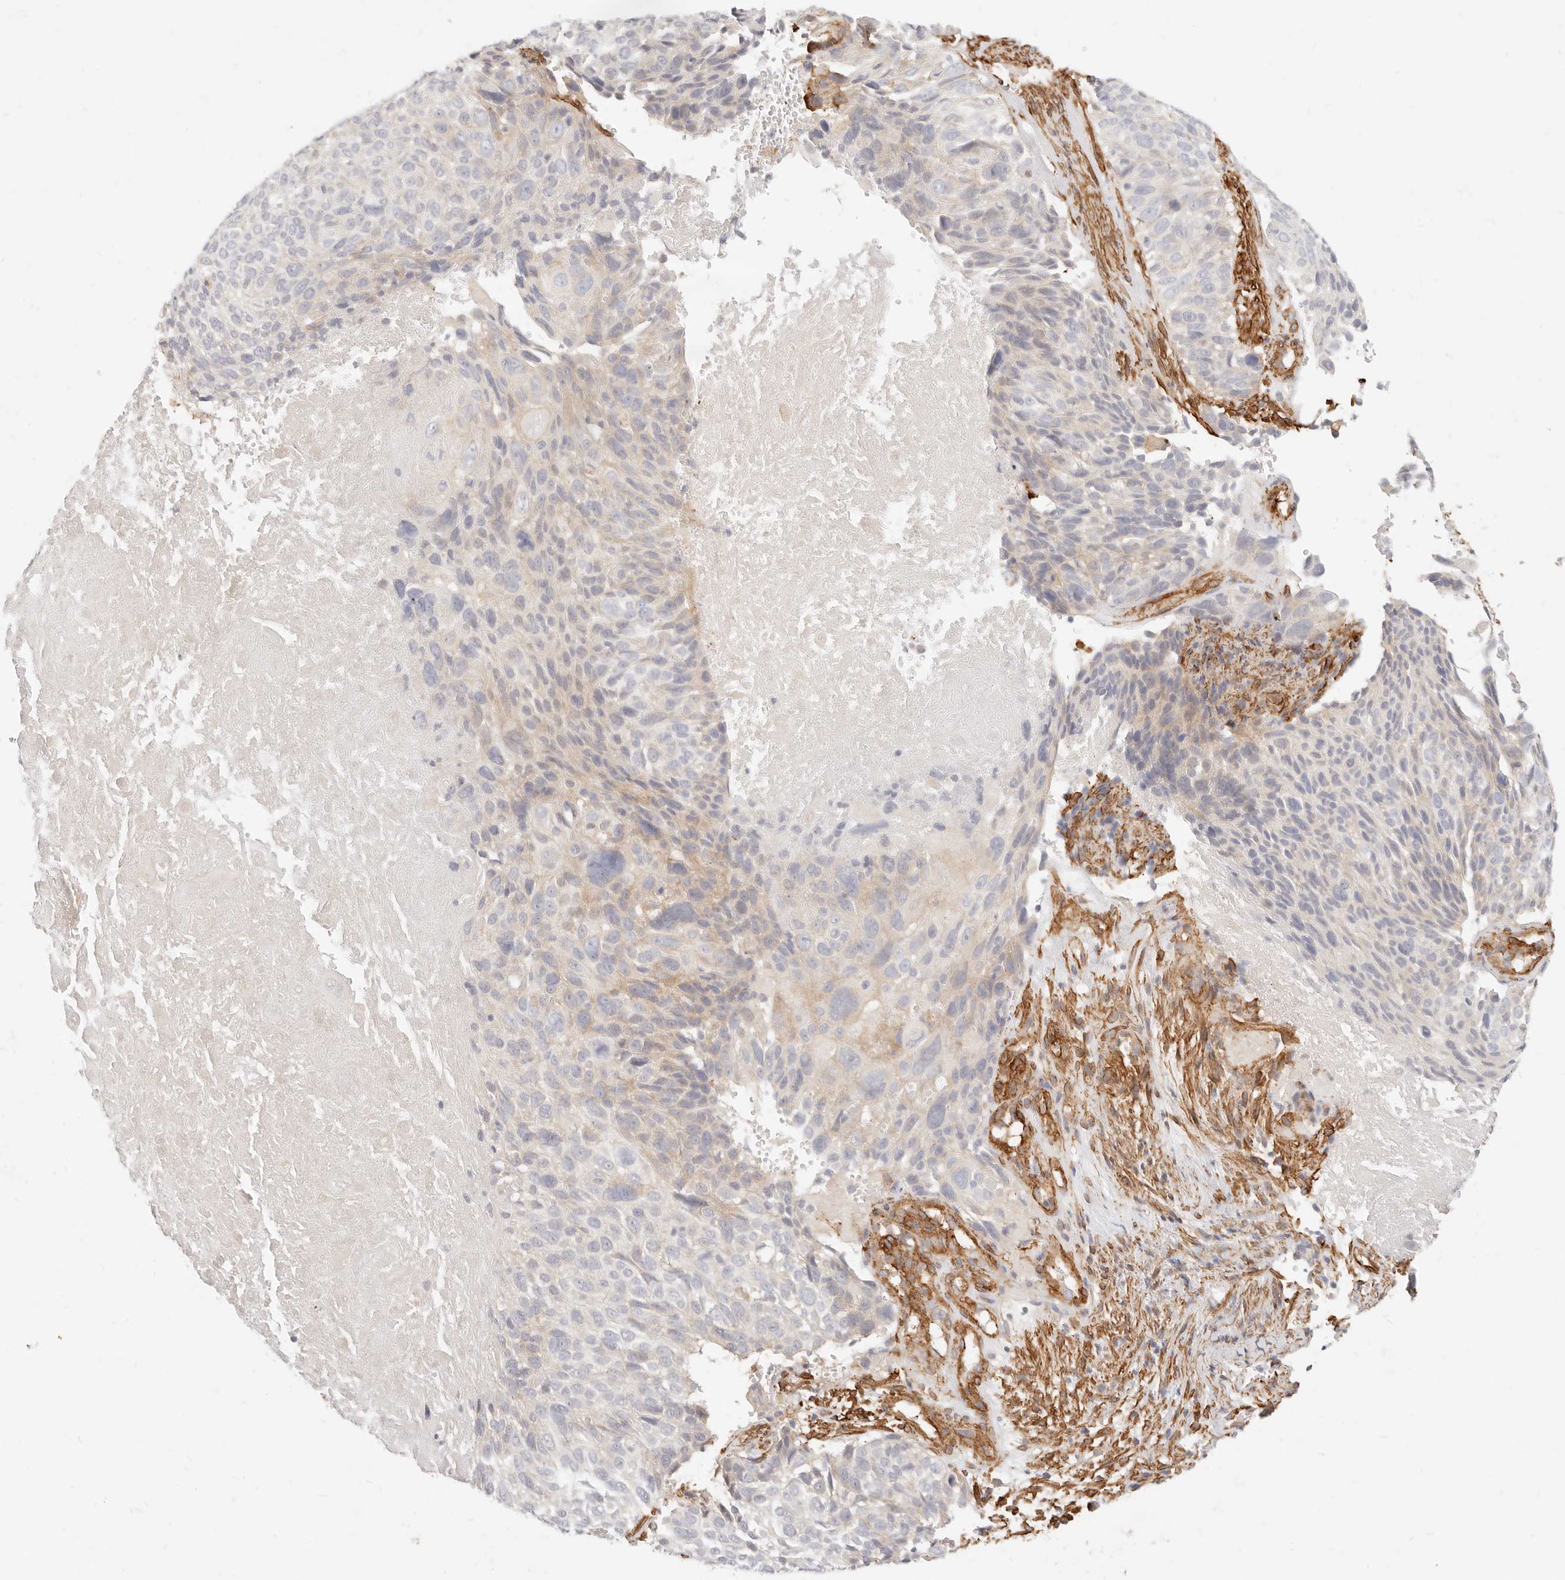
{"staining": {"intensity": "weak", "quantity": "<25%", "location": "cytoplasmic/membranous"}, "tissue": "cervical cancer", "cell_type": "Tumor cells", "image_type": "cancer", "snomed": [{"axis": "morphology", "description": "Squamous cell carcinoma, NOS"}, {"axis": "topography", "description": "Cervix"}], "caption": "Tumor cells are negative for protein expression in human squamous cell carcinoma (cervical).", "gene": "TMTC2", "patient": {"sex": "female", "age": 74}}